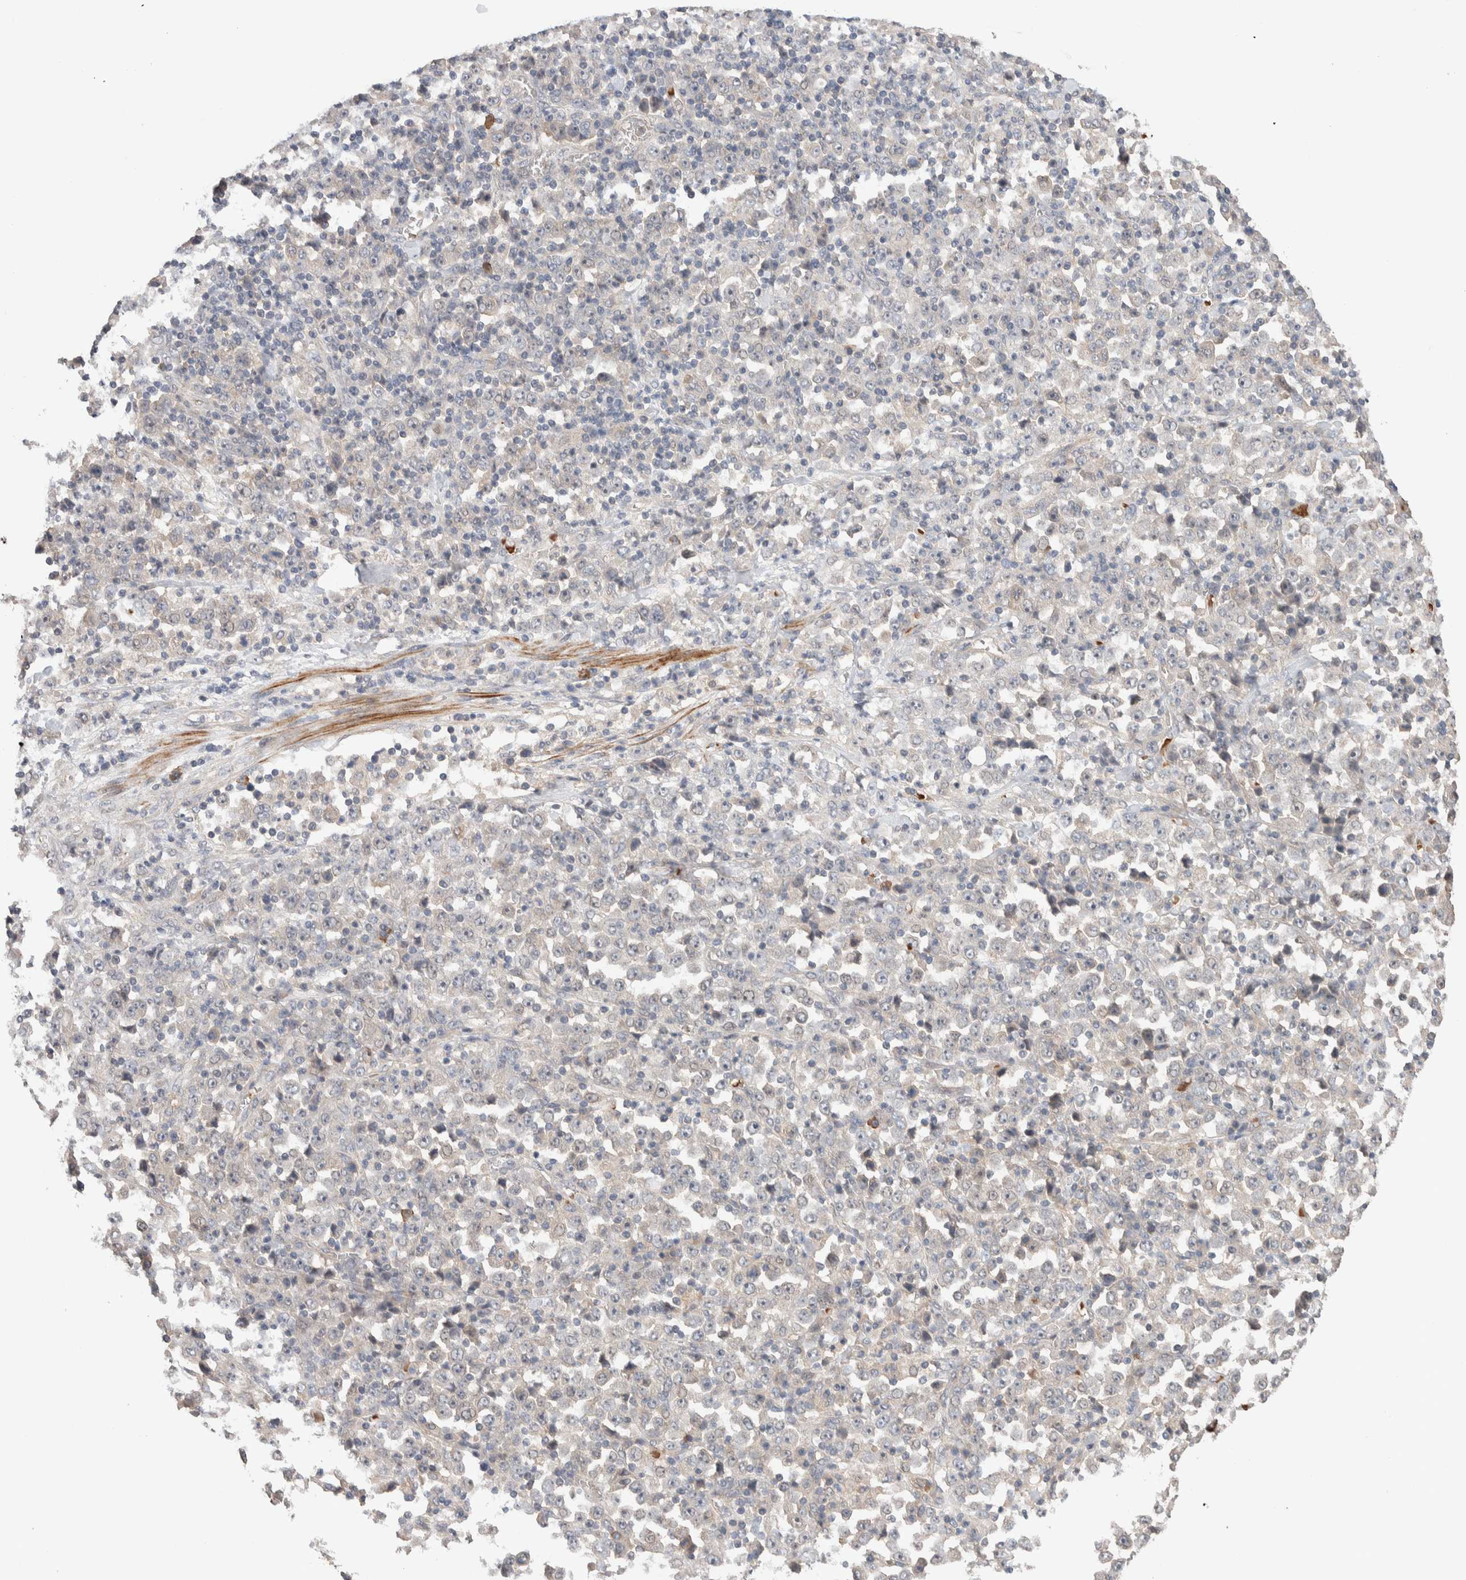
{"staining": {"intensity": "negative", "quantity": "none", "location": "none"}, "tissue": "stomach cancer", "cell_type": "Tumor cells", "image_type": "cancer", "snomed": [{"axis": "morphology", "description": "Normal tissue, NOS"}, {"axis": "morphology", "description": "Adenocarcinoma, NOS"}, {"axis": "topography", "description": "Stomach, upper"}, {"axis": "topography", "description": "Stomach"}], "caption": "DAB immunohistochemical staining of human stomach cancer (adenocarcinoma) reveals no significant staining in tumor cells.", "gene": "WDR91", "patient": {"sex": "male", "age": 59}}